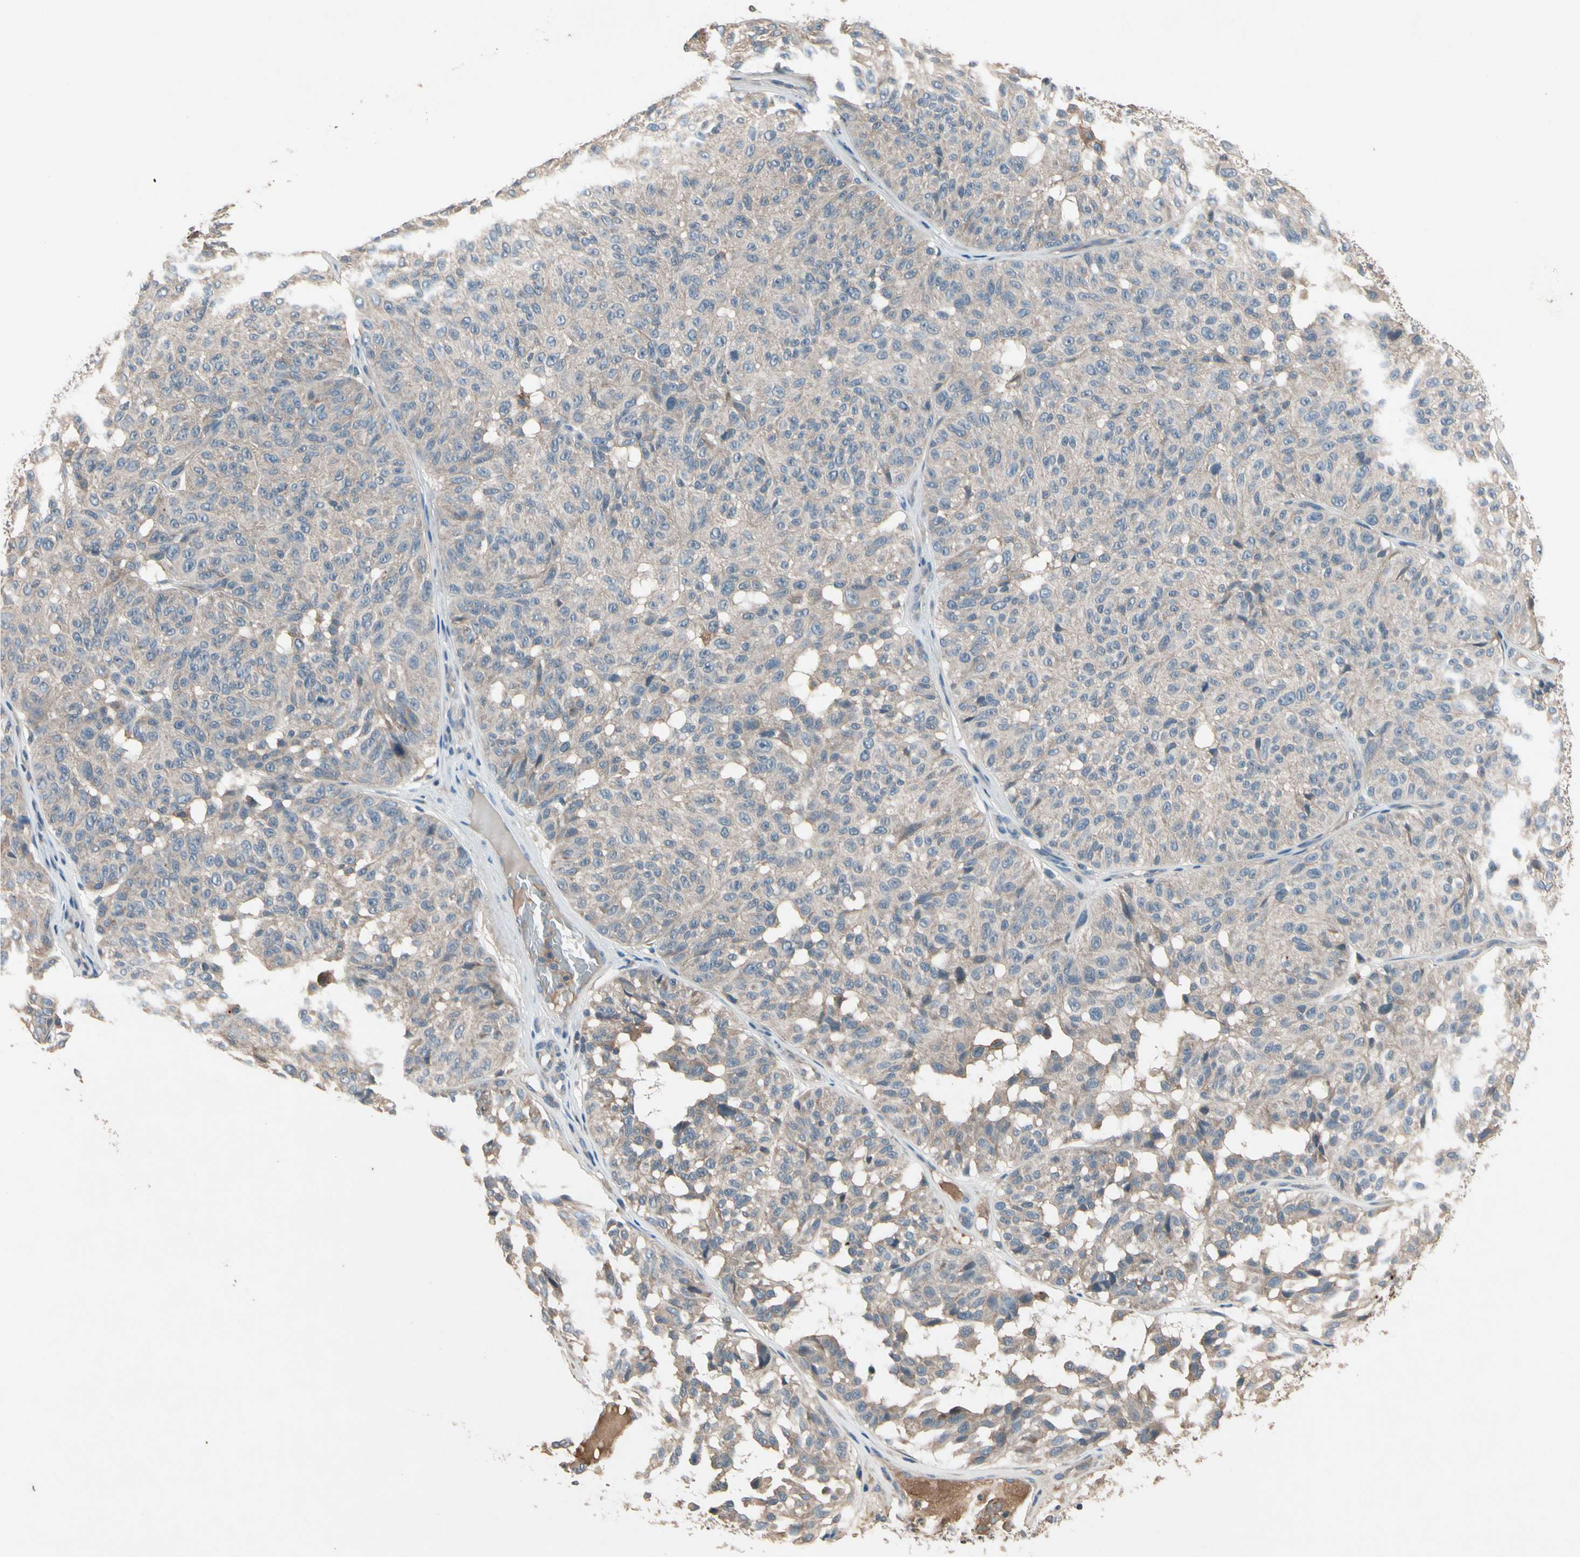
{"staining": {"intensity": "weak", "quantity": ">75%", "location": "cytoplasmic/membranous"}, "tissue": "melanoma", "cell_type": "Tumor cells", "image_type": "cancer", "snomed": [{"axis": "morphology", "description": "Malignant melanoma, NOS"}, {"axis": "topography", "description": "Skin"}], "caption": "Melanoma tissue exhibits weak cytoplasmic/membranous staining in about >75% of tumor cells, visualized by immunohistochemistry.", "gene": "IL1RL1", "patient": {"sex": "female", "age": 46}}